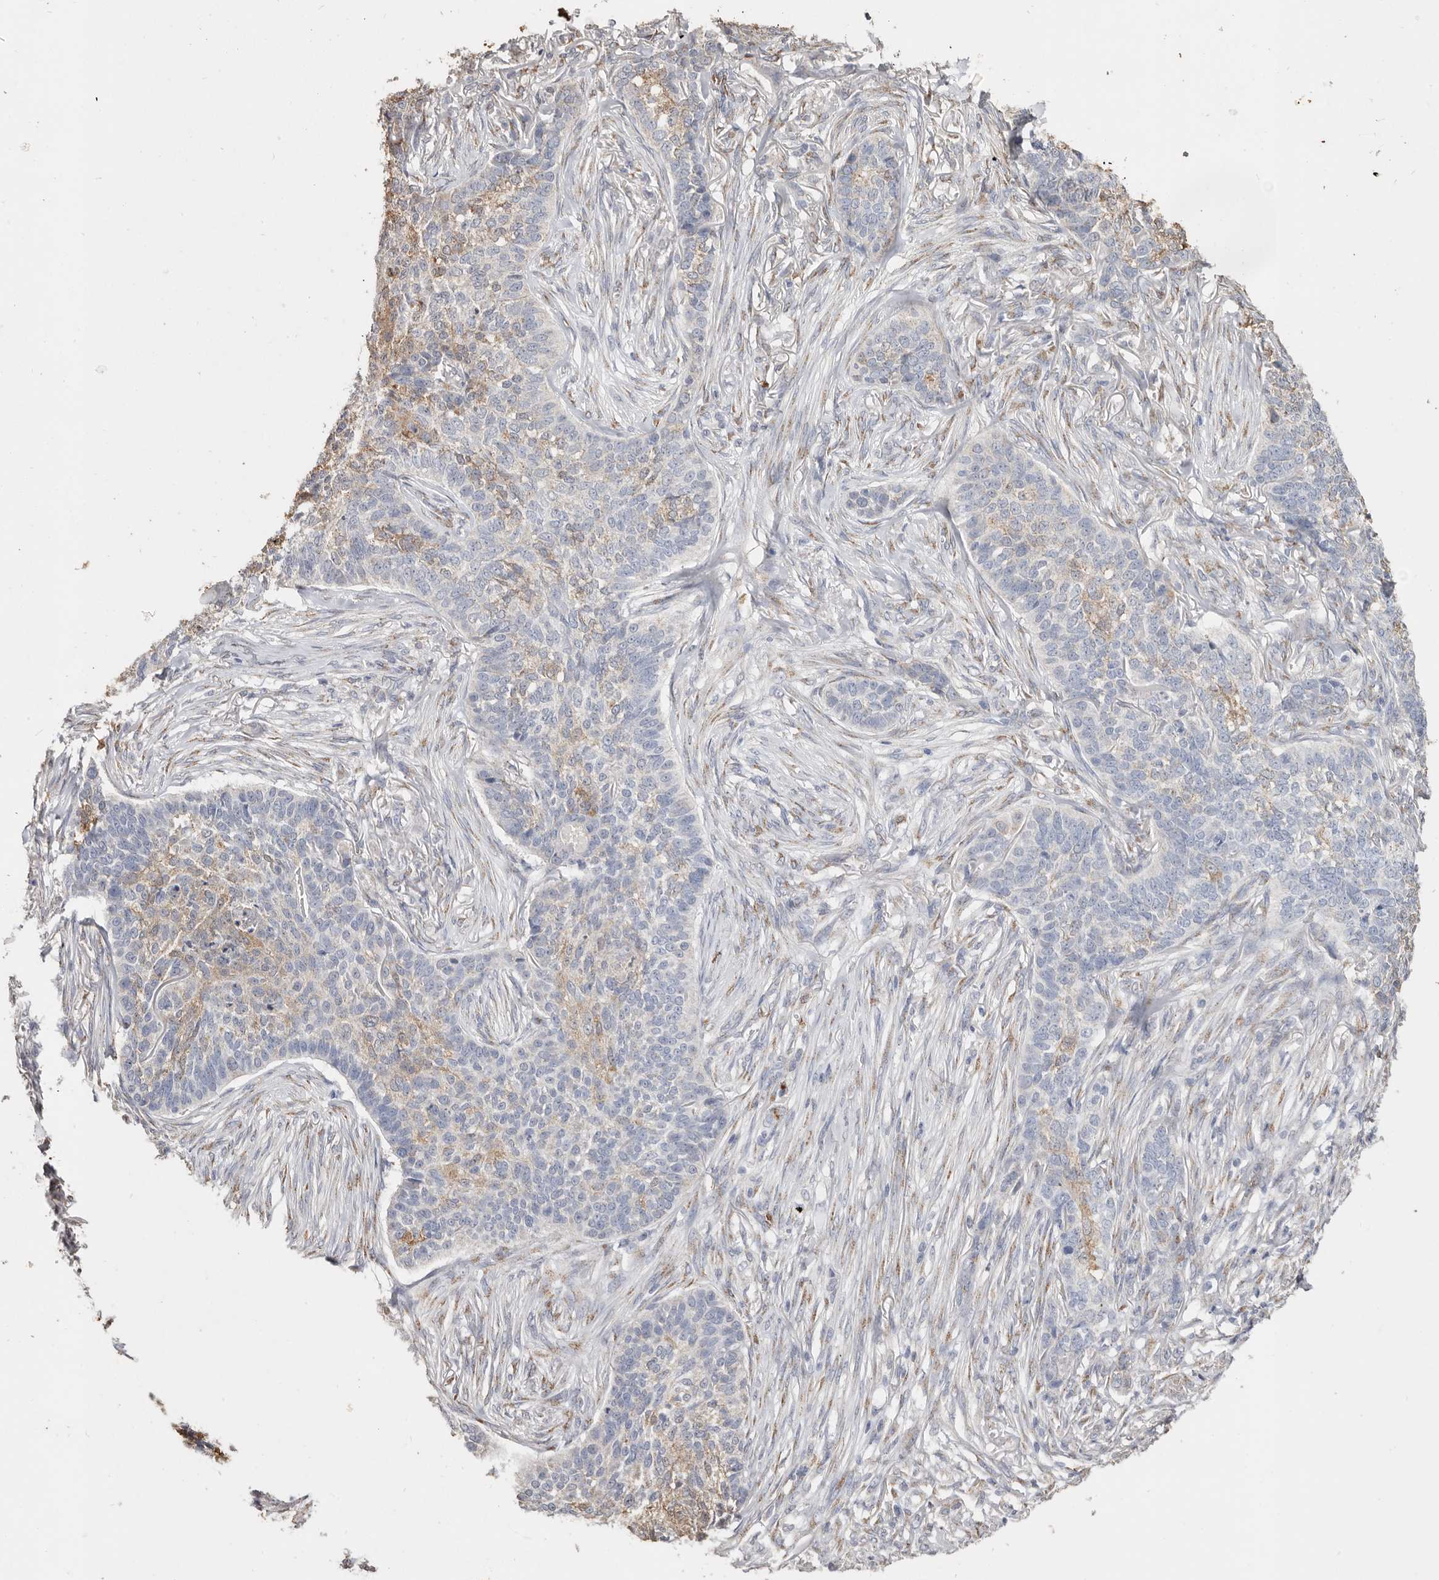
{"staining": {"intensity": "weak", "quantity": "<25%", "location": "cytoplasmic/membranous"}, "tissue": "skin cancer", "cell_type": "Tumor cells", "image_type": "cancer", "snomed": [{"axis": "morphology", "description": "Basal cell carcinoma"}, {"axis": "topography", "description": "Skin"}], "caption": "Immunohistochemical staining of basal cell carcinoma (skin) demonstrates no significant positivity in tumor cells. Brightfield microscopy of IHC stained with DAB (3,3'-diaminobenzidine) (brown) and hematoxylin (blue), captured at high magnification.", "gene": "LGALS7B", "patient": {"sex": "male", "age": 85}}